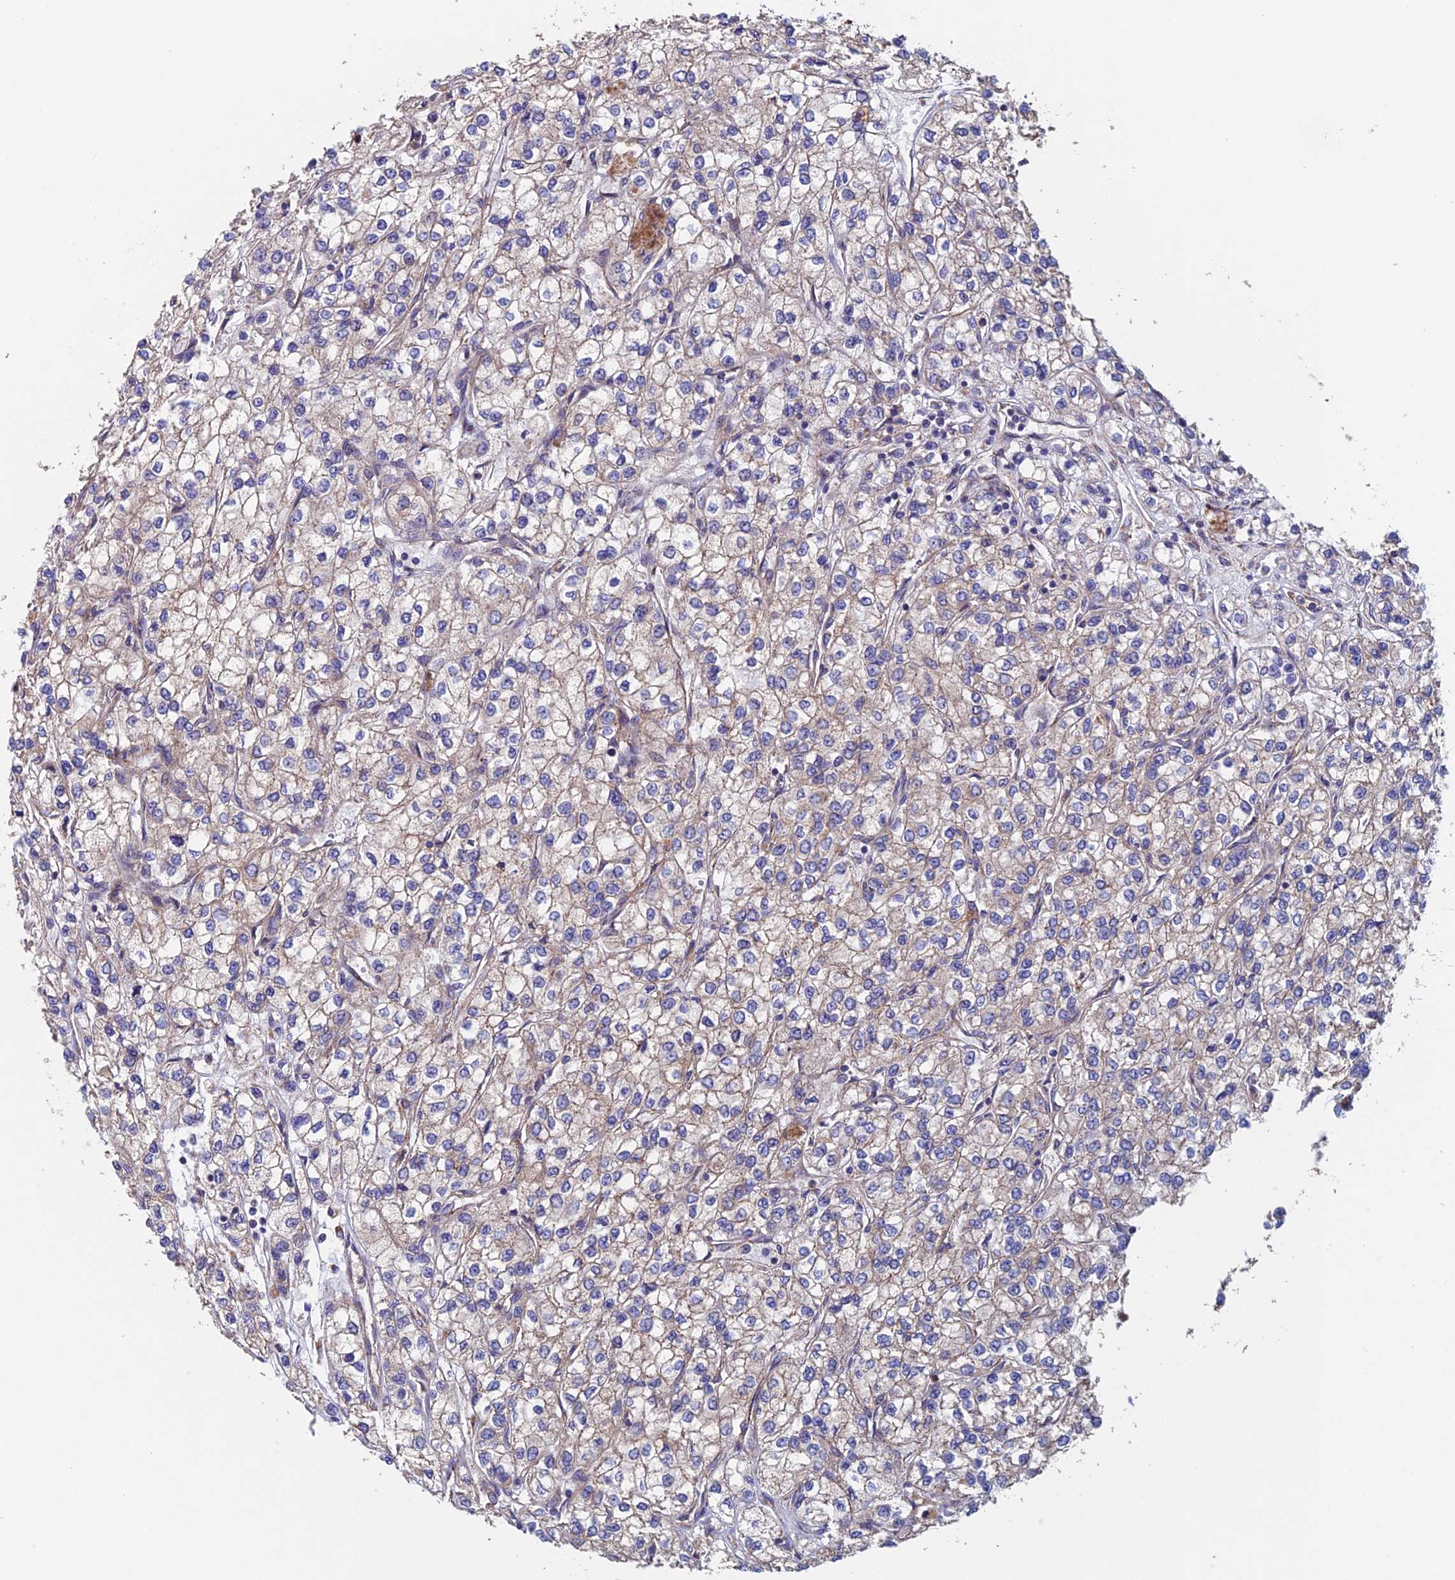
{"staining": {"intensity": "weak", "quantity": "<25%", "location": "cytoplasmic/membranous"}, "tissue": "renal cancer", "cell_type": "Tumor cells", "image_type": "cancer", "snomed": [{"axis": "morphology", "description": "Adenocarcinoma, NOS"}, {"axis": "topography", "description": "Kidney"}], "caption": "High power microscopy image of an immunohistochemistry micrograph of adenocarcinoma (renal), revealing no significant positivity in tumor cells.", "gene": "MRPL1", "patient": {"sex": "male", "age": 80}}